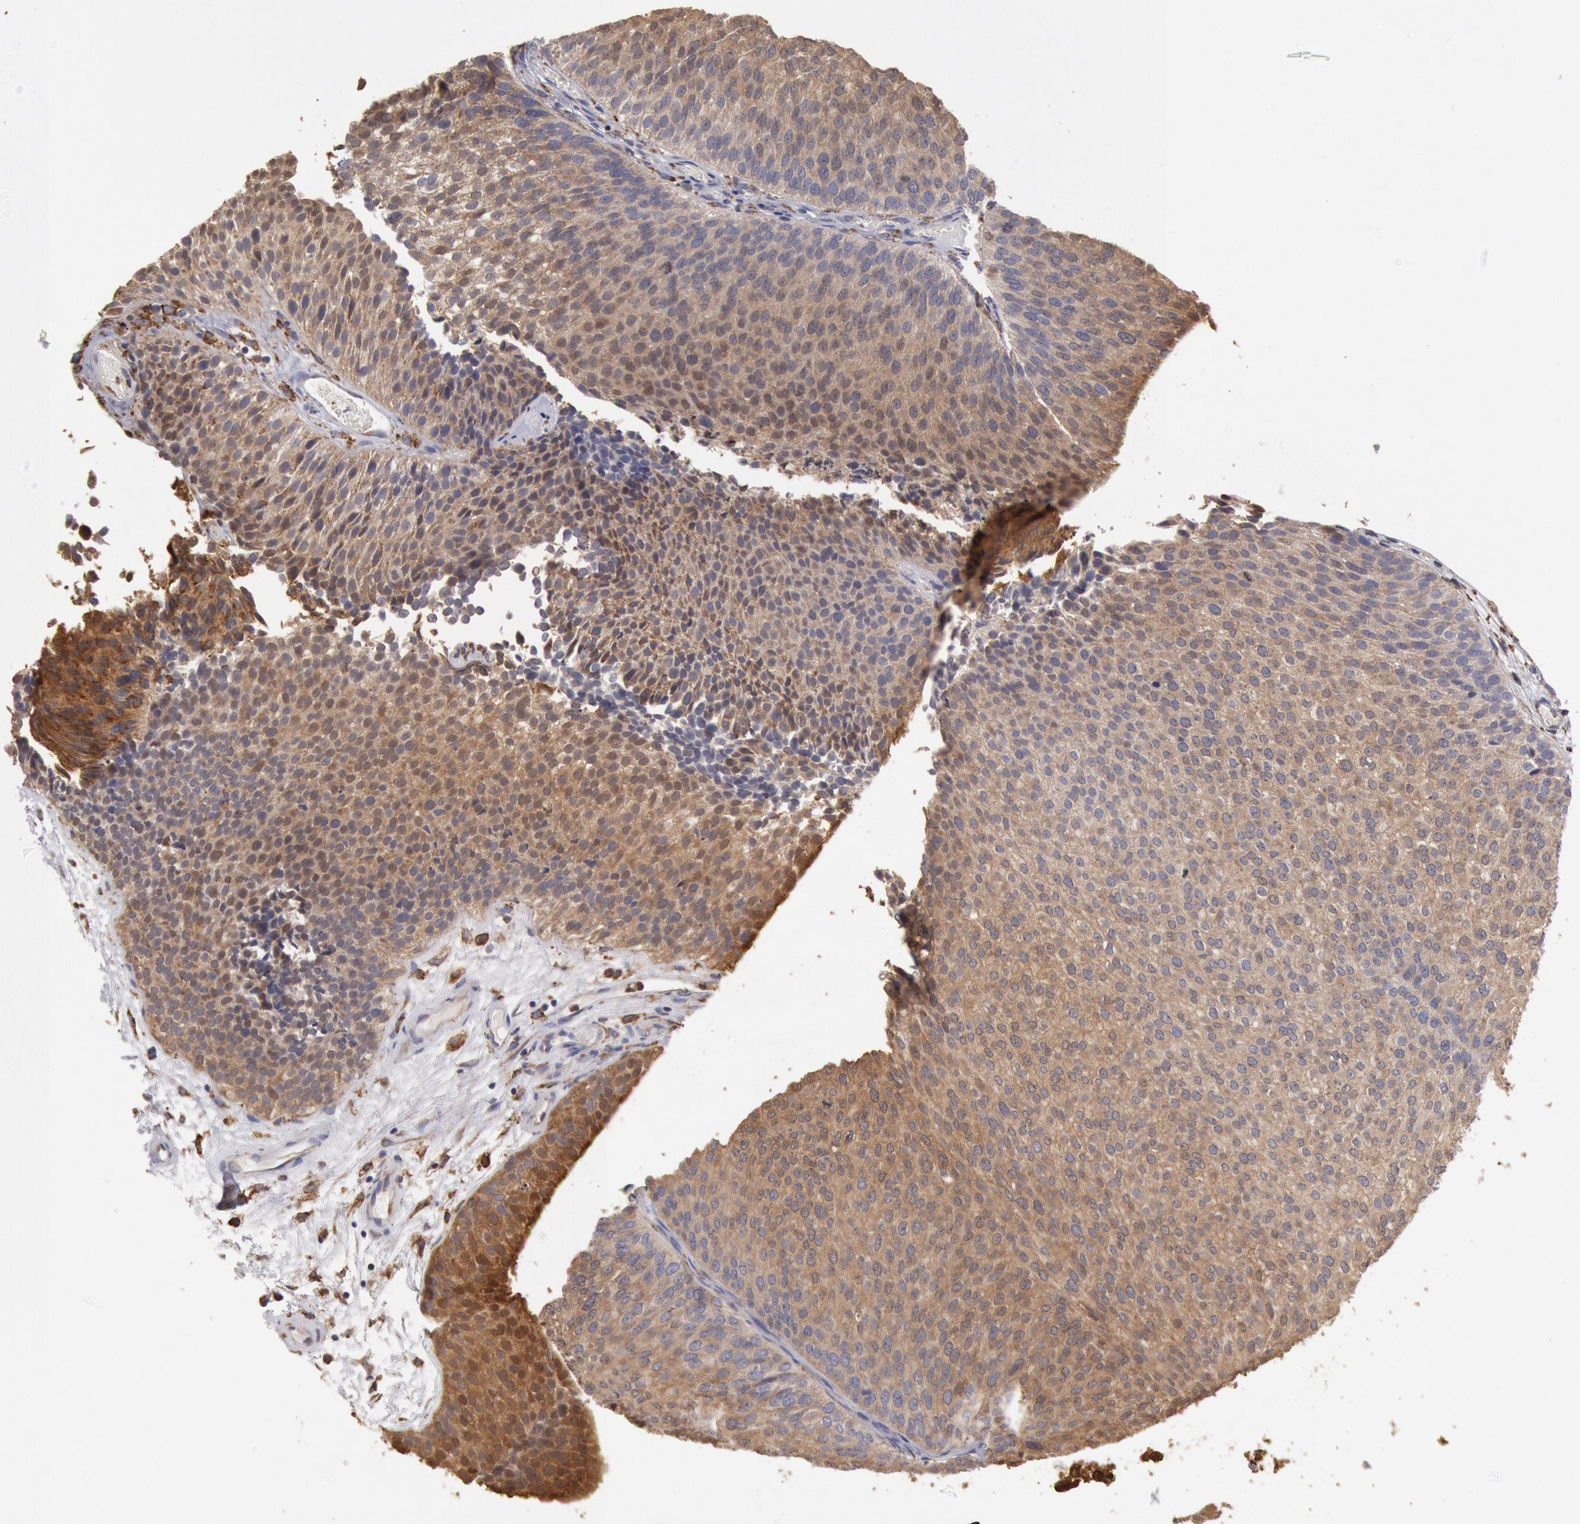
{"staining": {"intensity": "moderate", "quantity": ">75%", "location": "cytoplasmic/membranous"}, "tissue": "urothelial cancer", "cell_type": "Tumor cells", "image_type": "cancer", "snomed": [{"axis": "morphology", "description": "Urothelial carcinoma, Low grade"}, {"axis": "topography", "description": "Urinary bladder"}], "caption": "Urothelial carcinoma (low-grade) stained for a protein (brown) displays moderate cytoplasmic/membranous positive expression in approximately >75% of tumor cells.", "gene": "ERP44", "patient": {"sex": "male", "age": 84}}